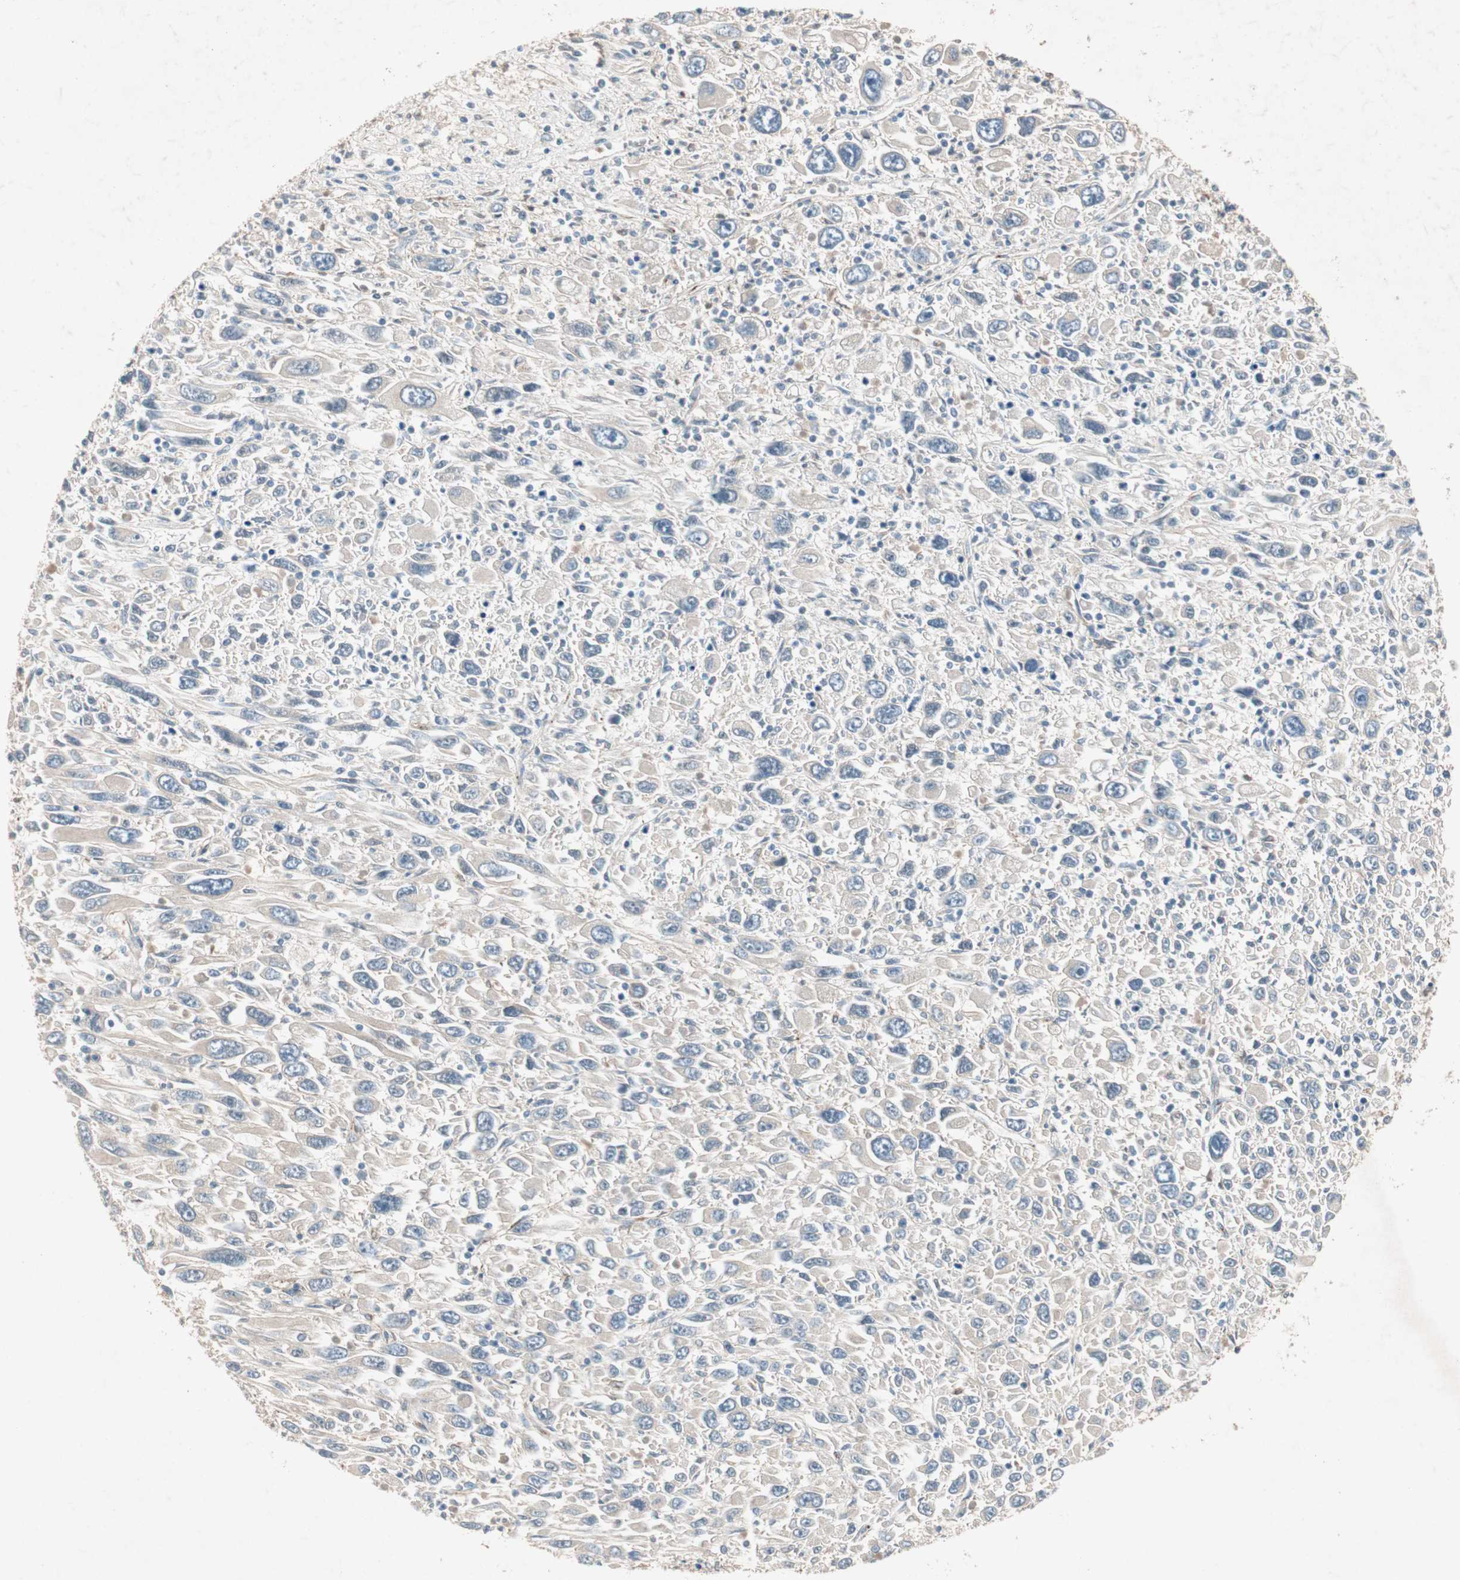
{"staining": {"intensity": "negative", "quantity": "none", "location": "none"}, "tissue": "melanoma", "cell_type": "Tumor cells", "image_type": "cancer", "snomed": [{"axis": "morphology", "description": "Malignant melanoma, Metastatic site"}, {"axis": "topography", "description": "Skin"}], "caption": "A photomicrograph of human melanoma is negative for staining in tumor cells.", "gene": "SDSL", "patient": {"sex": "female", "age": 56}}